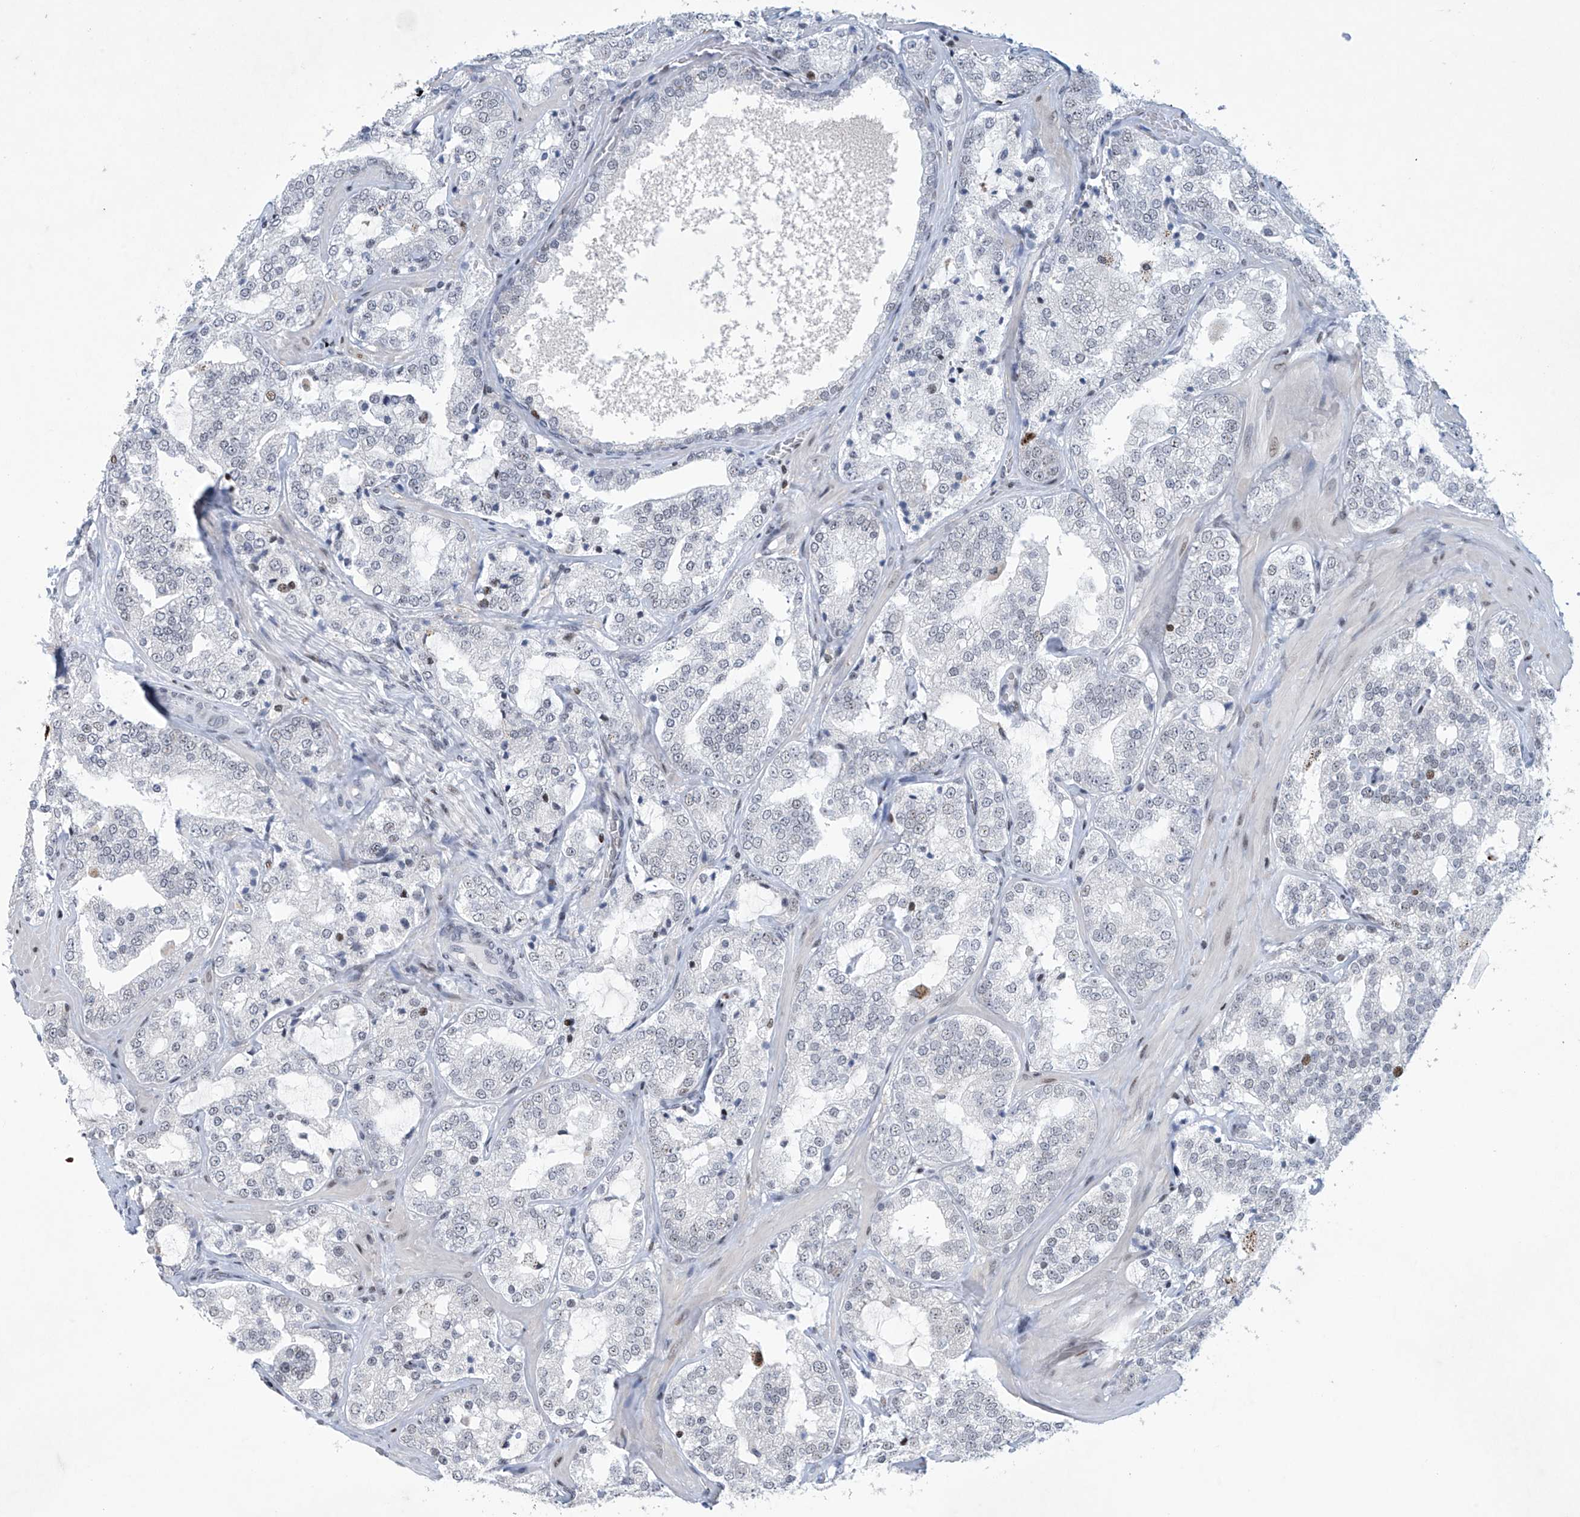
{"staining": {"intensity": "moderate", "quantity": "<25%", "location": "nuclear"}, "tissue": "prostate cancer", "cell_type": "Tumor cells", "image_type": "cancer", "snomed": [{"axis": "morphology", "description": "Adenocarcinoma, High grade"}, {"axis": "topography", "description": "Prostate"}], "caption": "Protein staining of prostate cancer (high-grade adenocarcinoma) tissue reveals moderate nuclear positivity in approximately <25% of tumor cells. Immunohistochemistry (ihc) stains the protein in brown and the nuclei are stained blue.", "gene": "RFX7", "patient": {"sex": "male", "age": 64}}